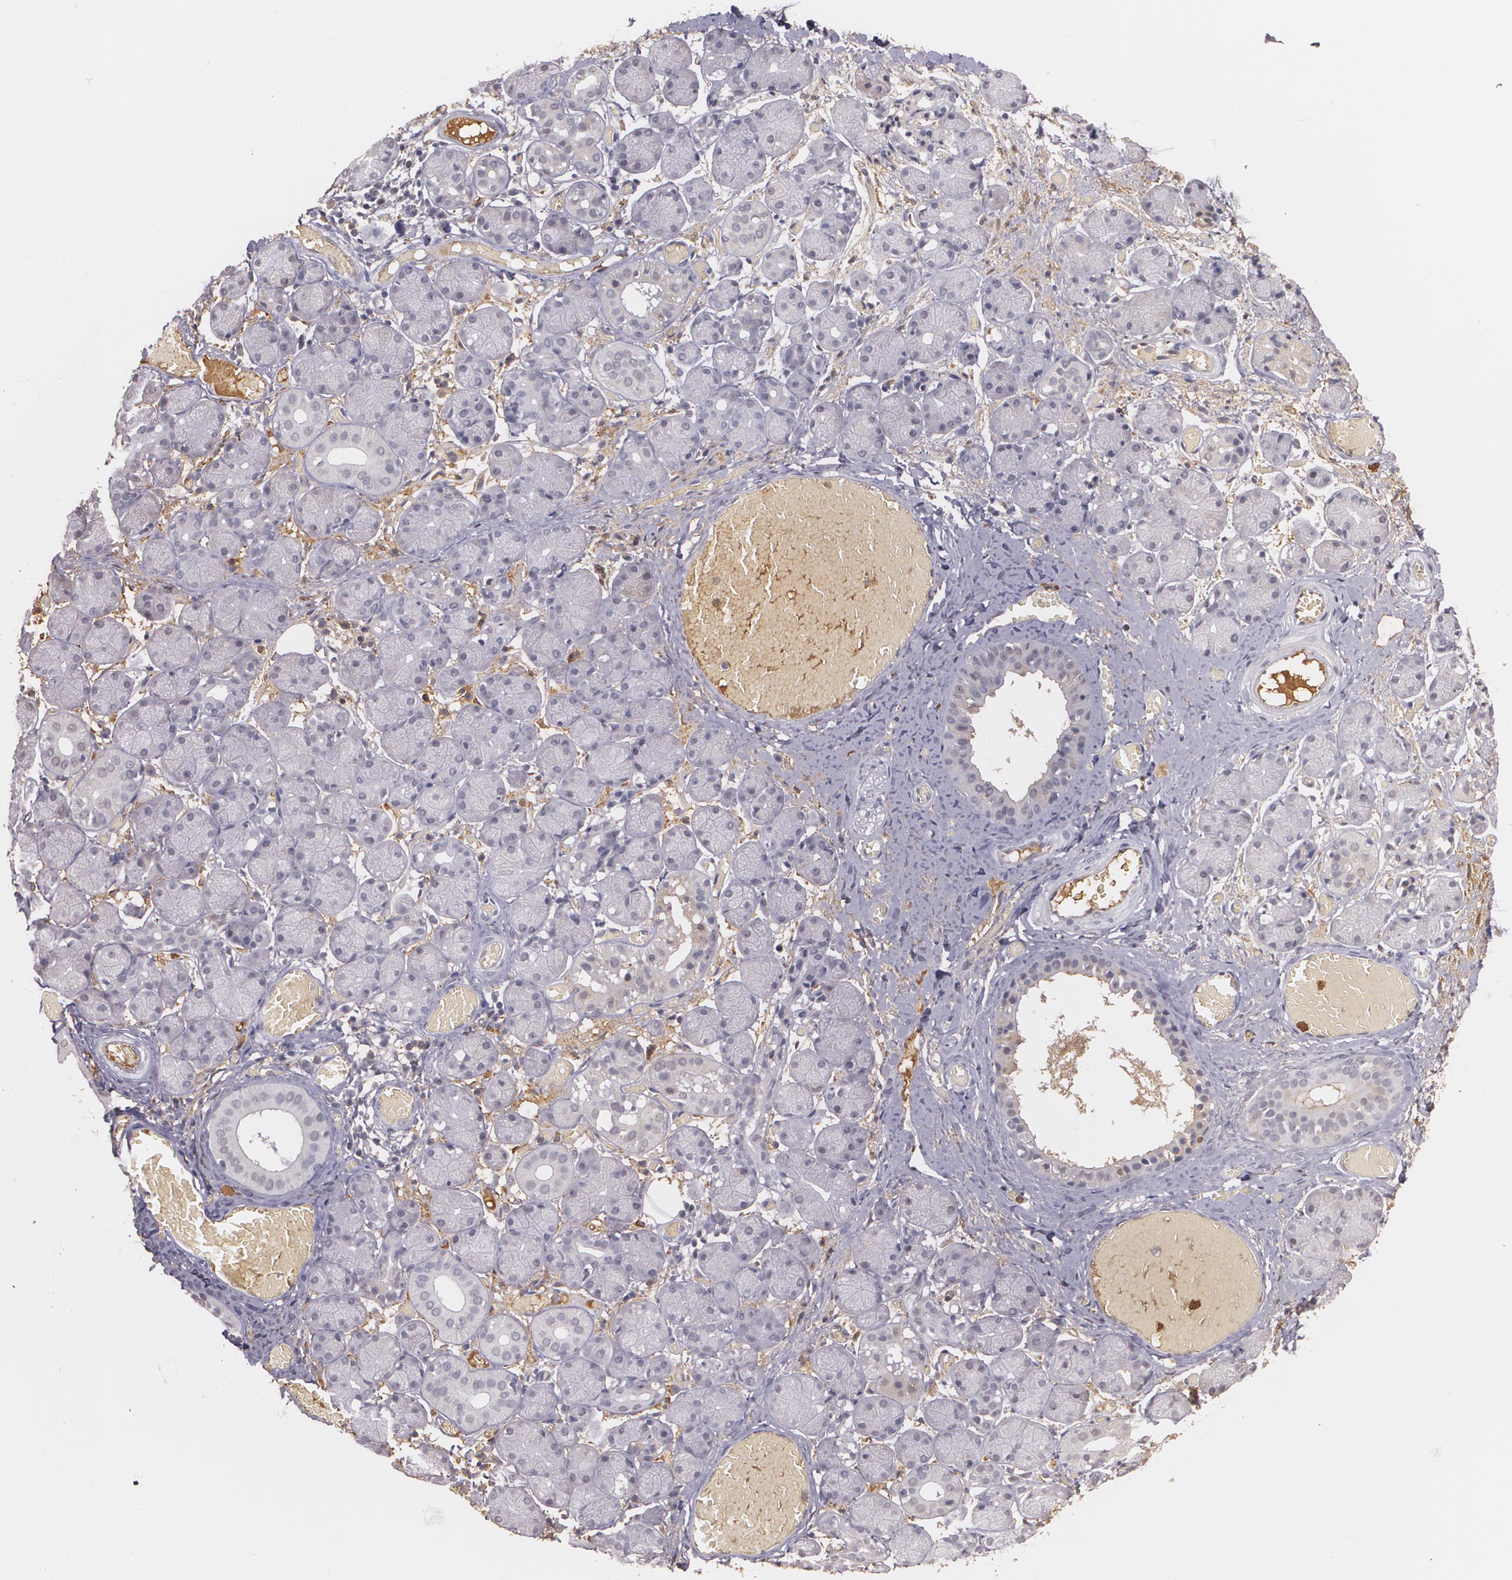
{"staining": {"intensity": "negative", "quantity": "none", "location": "none"}, "tissue": "salivary gland", "cell_type": "Glandular cells", "image_type": "normal", "snomed": [{"axis": "morphology", "description": "Normal tissue, NOS"}, {"axis": "topography", "description": "Salivary gland"}], "caption": "Immunohistochemistry (IHC) micrograph of unremarkable salivary gland: human salivary gland stained with DAB (3,3'-diaminobenzidine) demonstrates no significant protein positivity in glandular cells.", "gene": "PTS", "patient": {"sex": "female", "age": 24}}